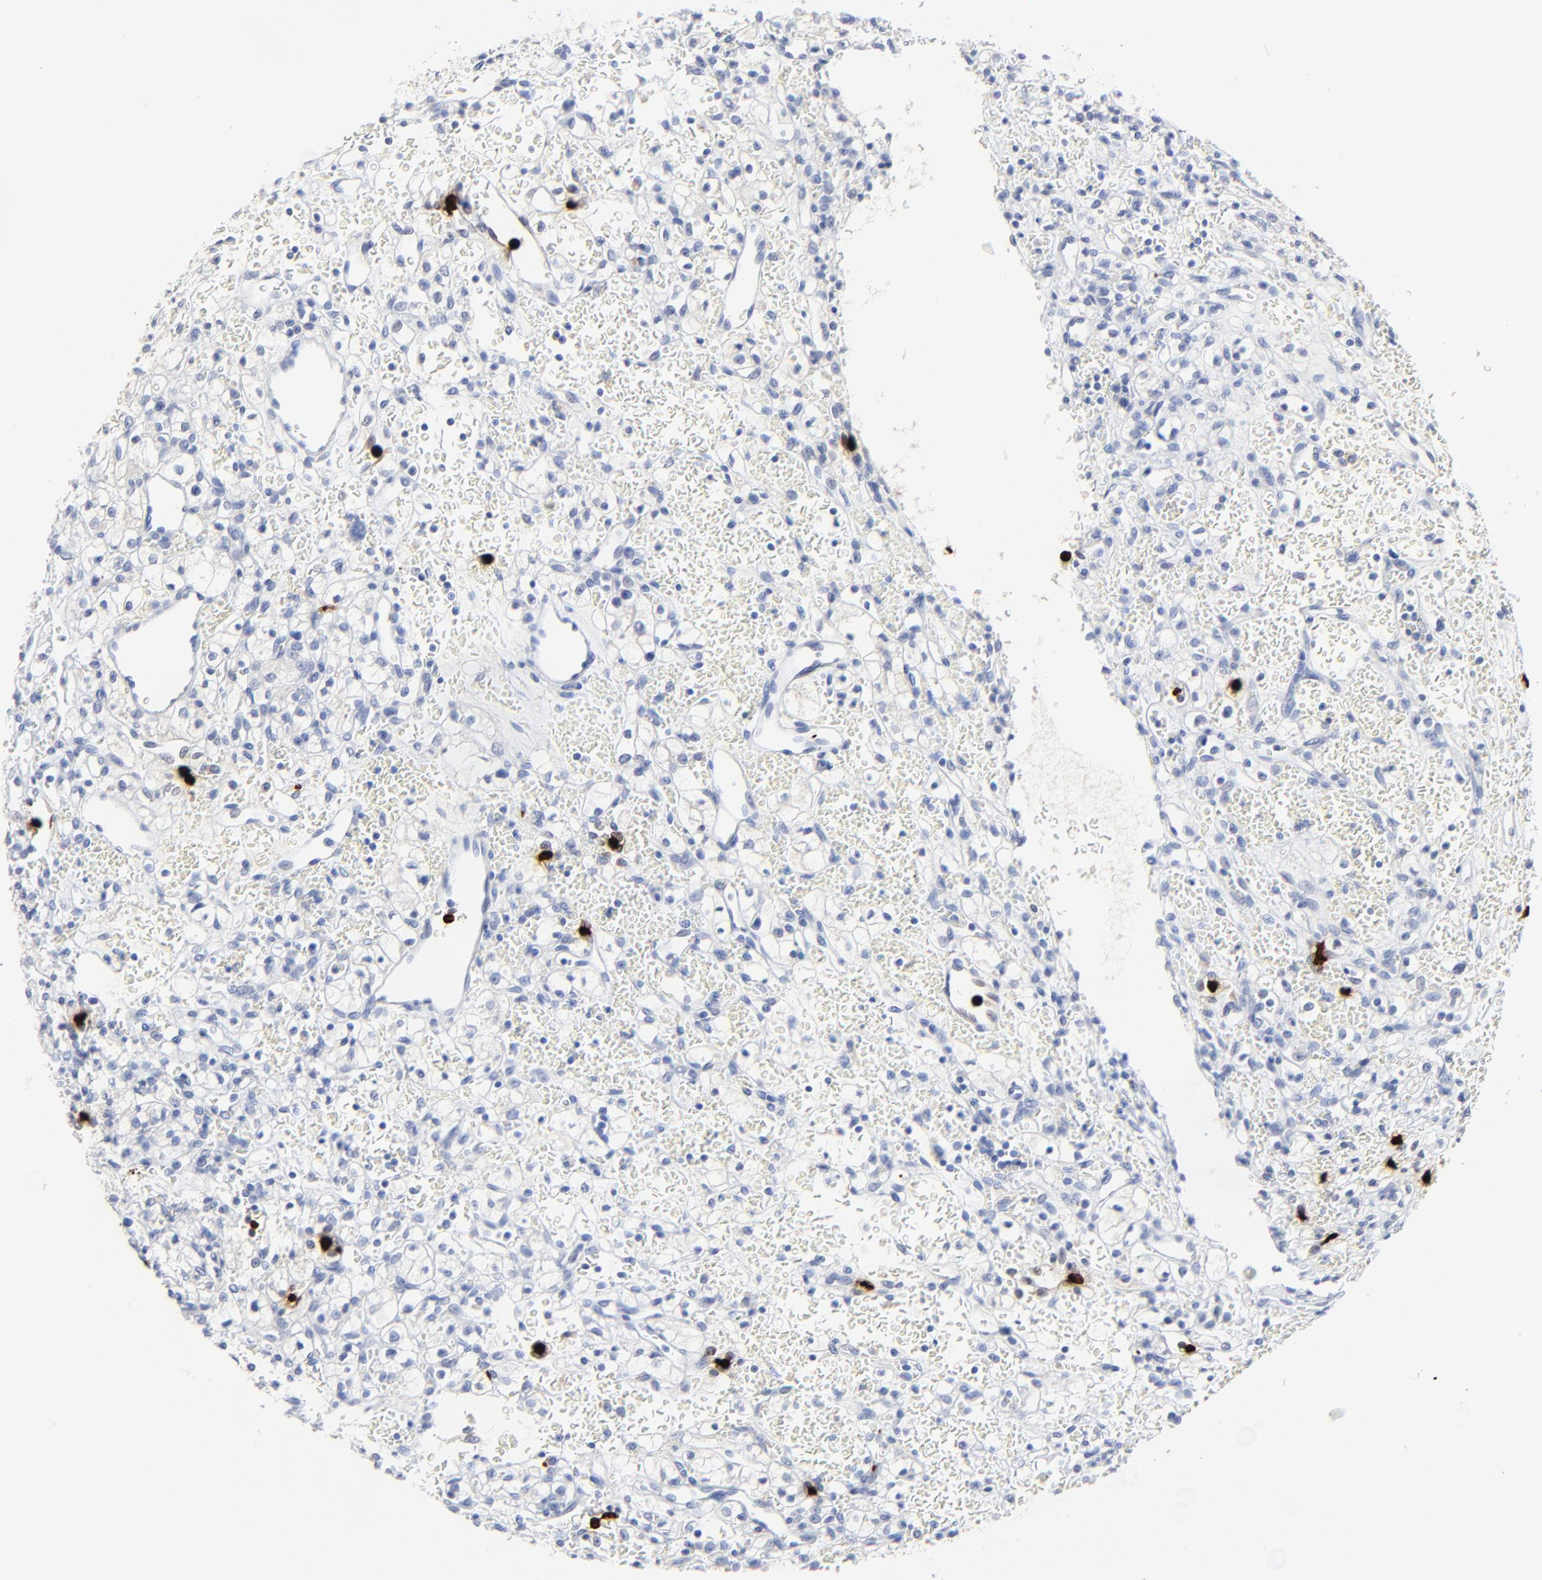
{"staining": {"intensity": "negative", "quantity": "none", "location": "none"}, "tissue": "renal cancer", "cell_type": "Tumor cells", "image_type": "cancer", "snomed": [{"axis": "morphology", "description": "Adenocarcinoma, NOS"}, {"axis": "topography", "description": "Kidney"}], "caption": "IHC photomicrograph of human renal adenocarcinoma stained for a protein (brown), which reveals no staining in tumor cells.", "gene": "LCN2", "patient": {"sex": "female", "age": 62}}